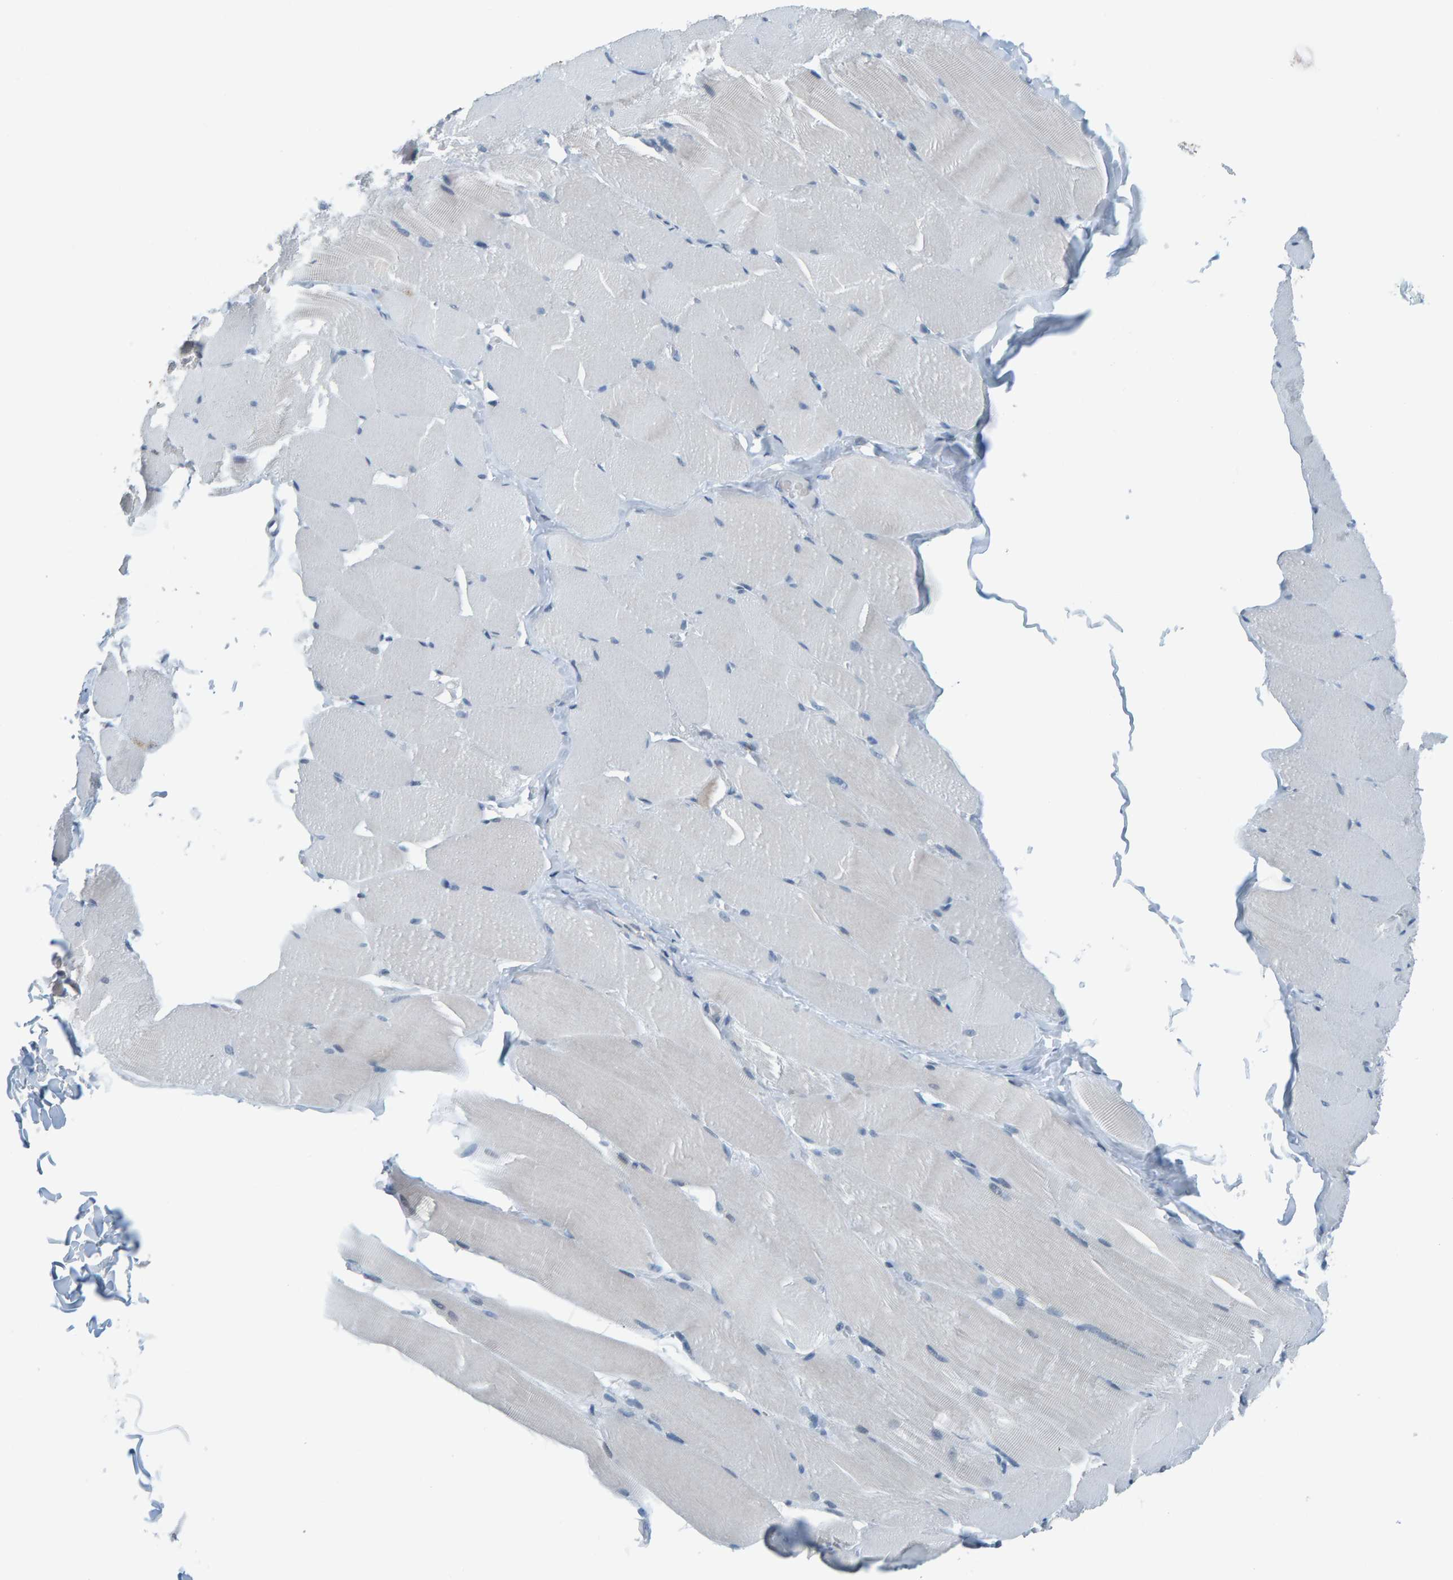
{"staining": {"intensity": "negative", "quantity": "none", "location": "none"}, "tissue": "skeletal muscle", "cell_type": "Myocytes", "image_type": "normal", "snomed": [{"axis": "morphology", "description": "Normal tissue, NOS"}, {"axis": "topography", "description": "Skin"}, {"axis": "topography", "description": "Skeletal muscle"}], "caption": "Immunohistochemistry micrograph of normal human skeletal muscle stained for a protein (brown), which exhibits no positivity in myocytes.", "gene": "CNP", "patient": {"sex": "male", "age": 83}}